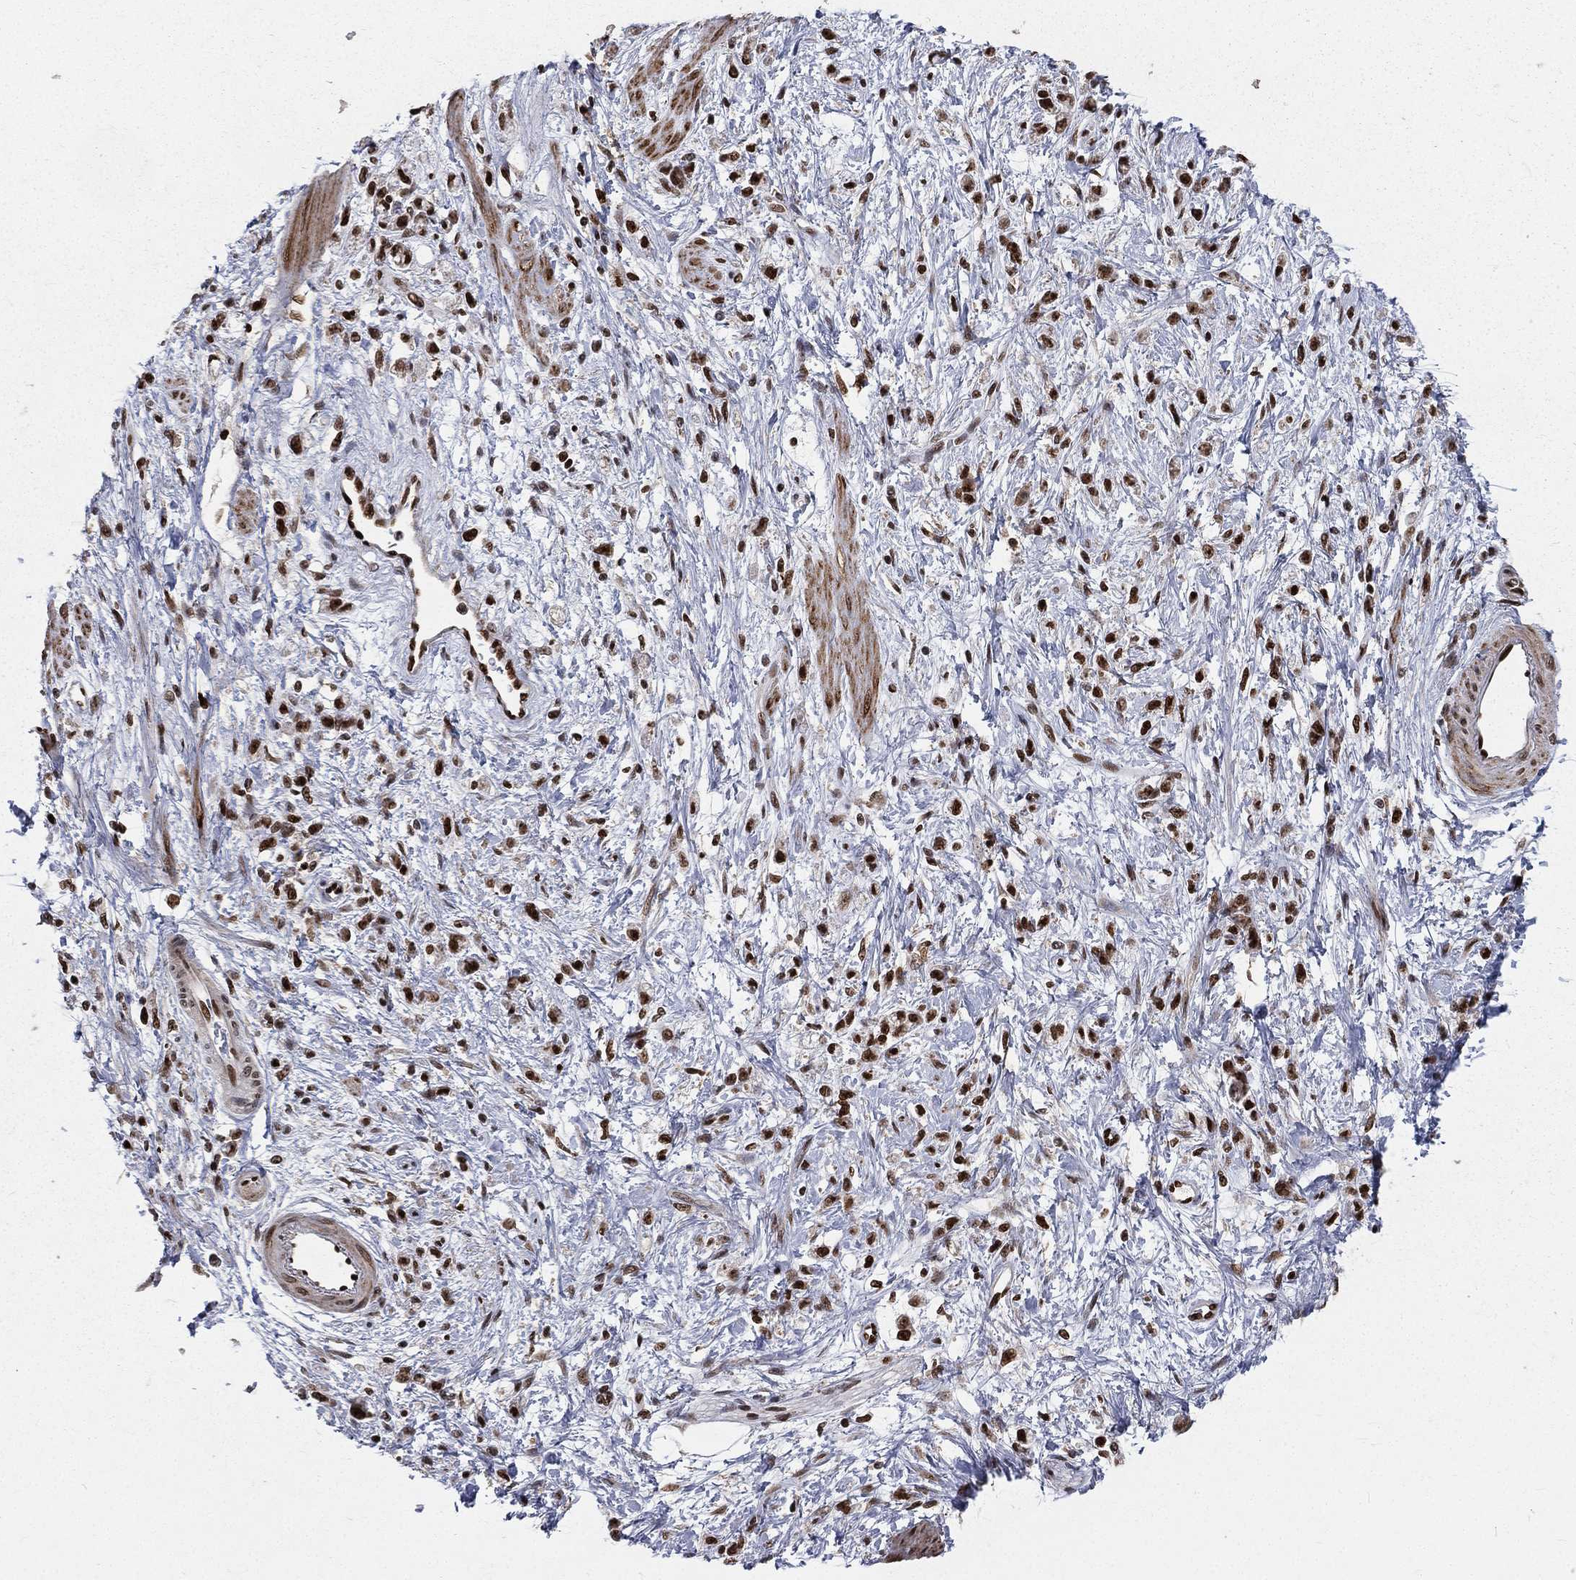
{"staining": {"intensity": "strong", "quantity": ">75%", "location": "nuclear"}, "tissue": "stomach cancer", "cell_type": "Tumor cells", "image_type": "cancer", "snomed": [{"axis": "morphology", "description": "Adenocarcinoma, NOS"}, {"axis": "topography", "description": "Stomach"}], "caption": "Human stomach adenocarcinoma stained with a brown dye shows strong nuclear positive staining in about >75% of tumor cells.", "gene": "POLB", "patient": {"sex": "female", "age": 60}}